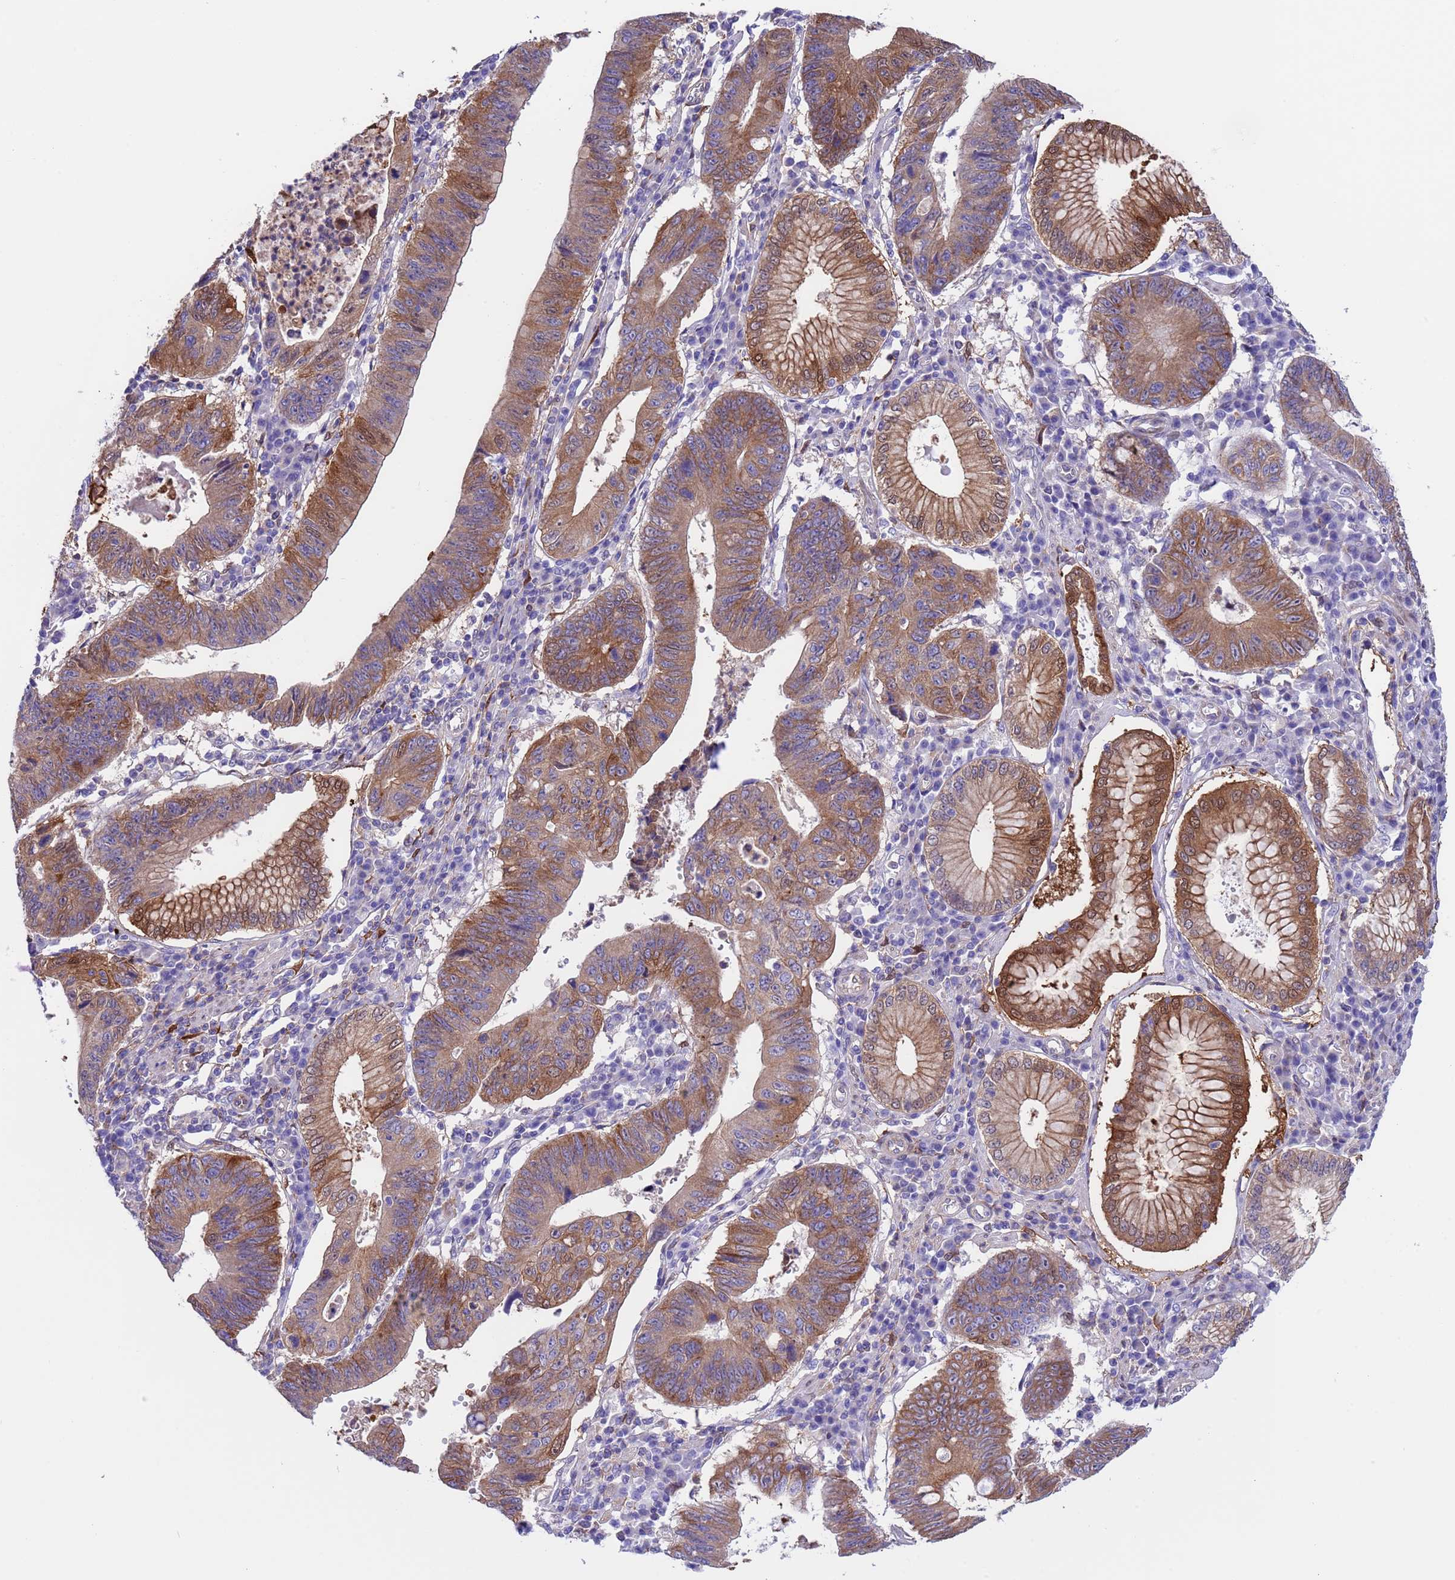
{"staining": {"intensity": "moderate", "quantity": ">75%", "location": "cytoplasmic/membranous"}, "tissue": "stomach cancer", "cell_type": "Tumor cells", "image_type": "cancer", "snomed": [{"axis": "morphology", "description": "Adenocarcinoma, NOS"}, {"axis": "topography", "description": "Stomach"}], "caption": "An immunohistochemistry (IHC) micrograph of neoplastic tissue is shown. Protein staining in brown highlights moderate cytoplasmic/membranous positivity in stomach cancer within tumor cells. Using DAB (3,3'-diaminobenzidine) (brown) and hematoxylin (blue) stains, captured at high magnification using brightfield microscopy.", "gene": "C6orf47", "patient": {"sex": "male", "age": 59}}